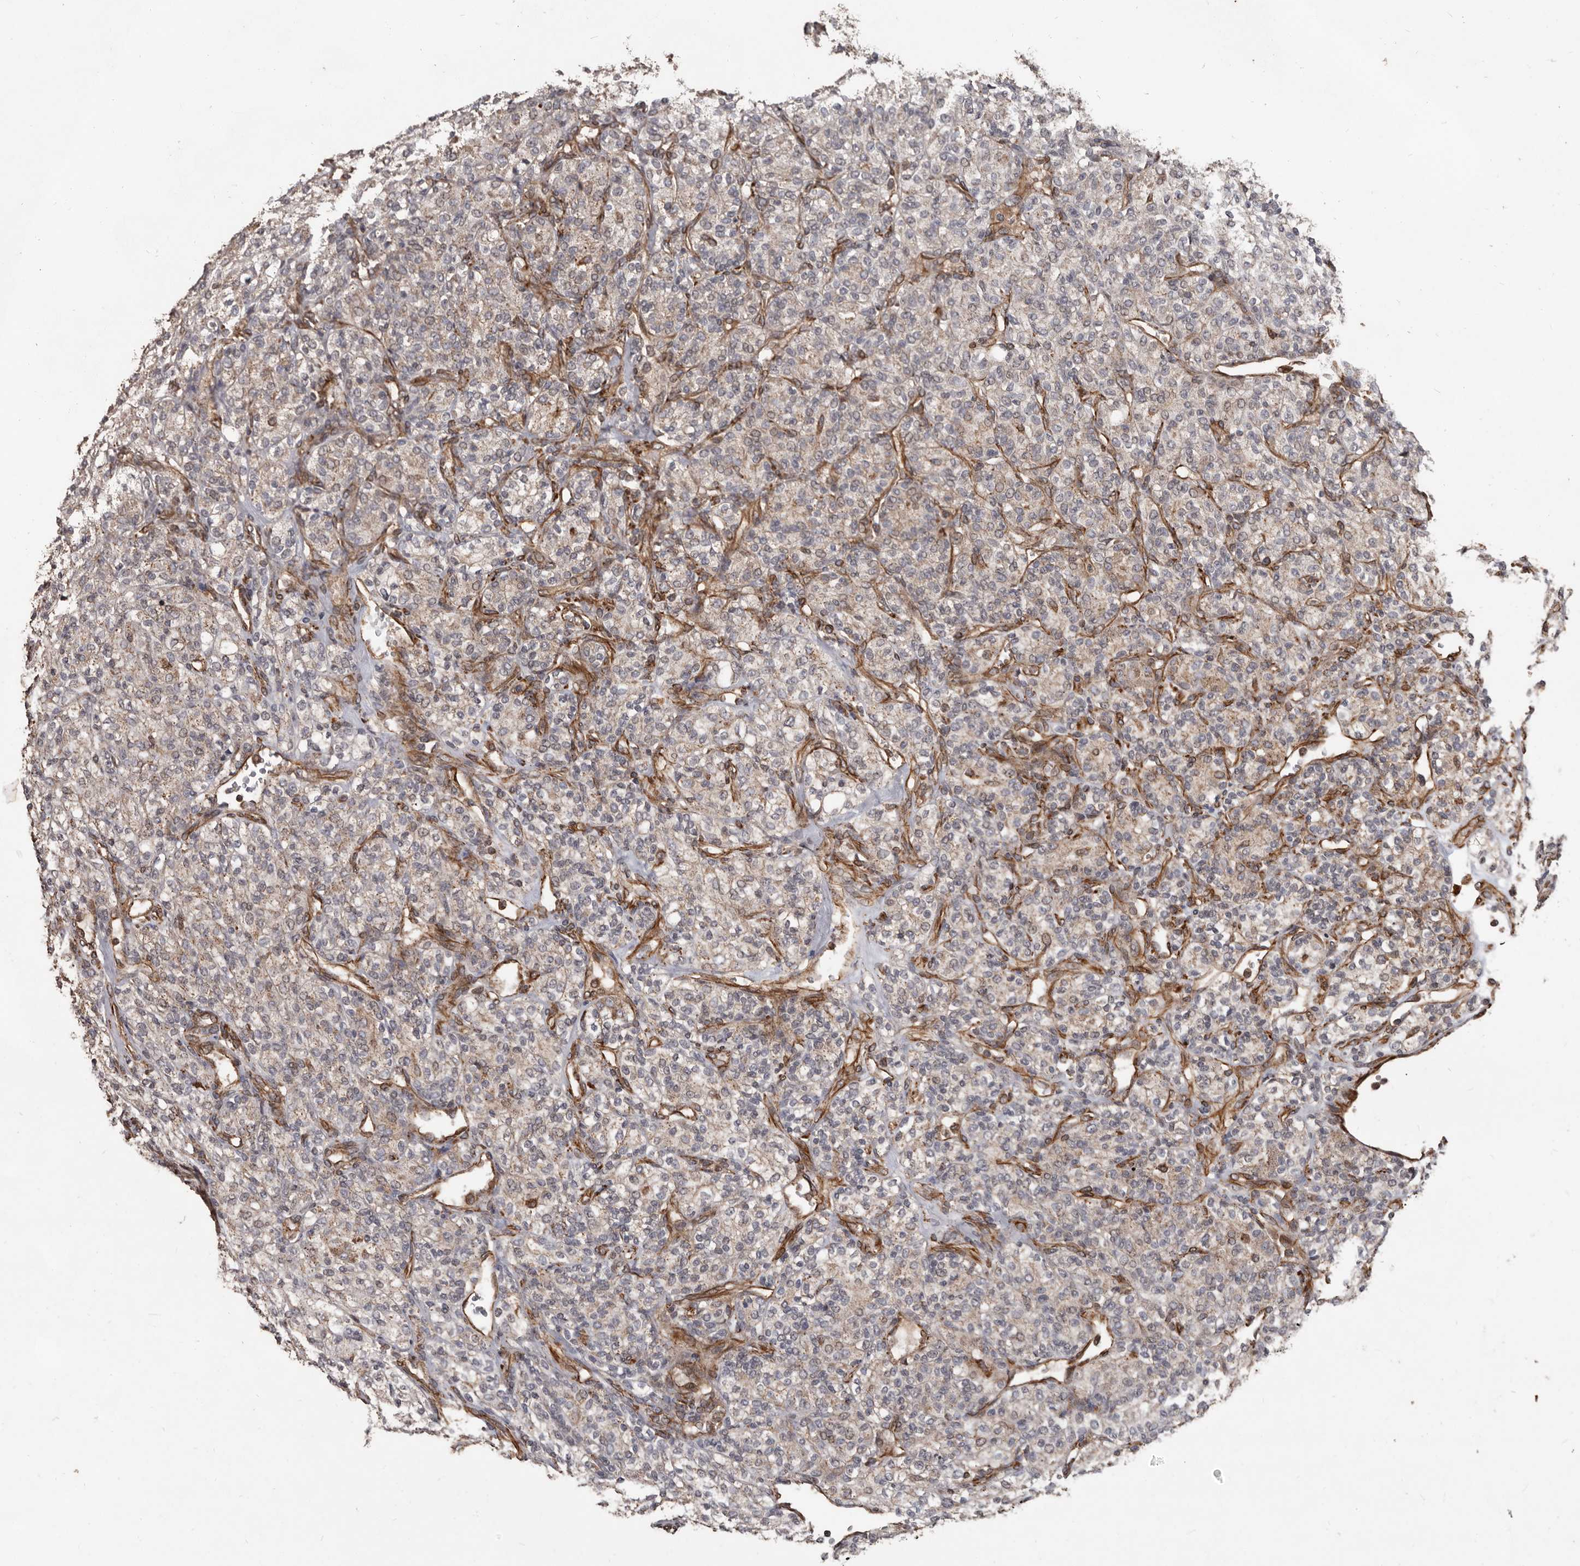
{"staining": {"intensity": "weak", "quantity": "<25%", "location": "cytoplasmic/membranous"}, "tissue": "renal cancer", "cell_type": "Tumor cells", "image_type": "cancer", "snomed": [{"axis": "morphology", "description": "Adenocarcinoma, NOS"}, {"axis": "topography", "description": "Kidney"}], "caption": "This is a photomicrograph of immunohistochemistry staining of renal cancer (adenocarcinoma), which shows no staining in tumor cells. (DAB (3,3'-diaminobenzidine) immunohistochemistry (IHC) visualized using brightfield microscopy, high magnification).", "gene": "BRAT1", "patient": {"sex": "male", "age": 77}}